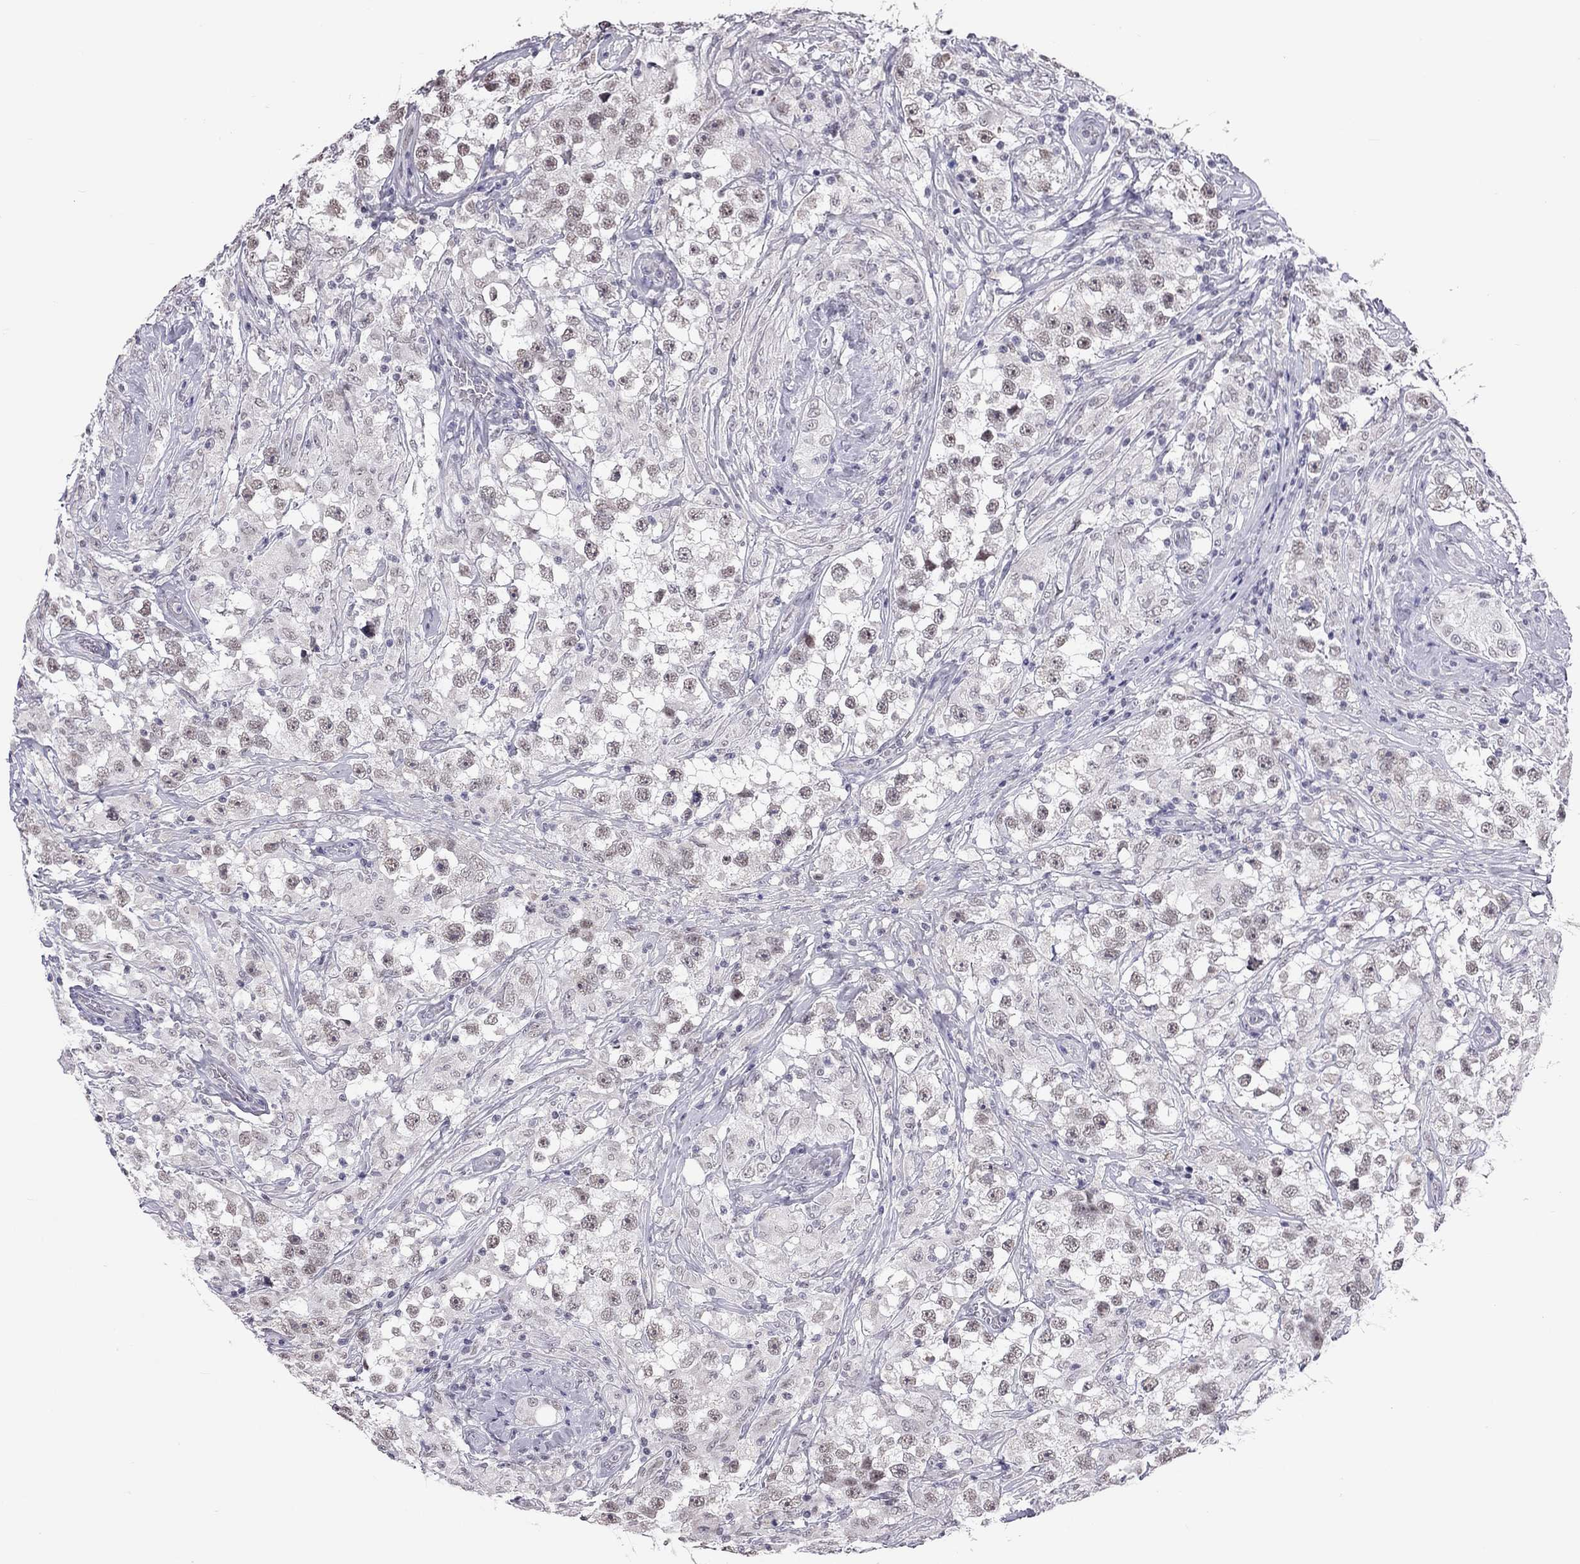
{"staining": {"intensity": "weak", "quantity": "25%-75%", "location": "nuclear"}, "tissue": "testis cancer", "cell_type": "Tumor cells", "image_type": "cancer", "snomed": [{"axis": "morphology", "description": "Seminoma, NOS"}, {"axis": "topography", "description": "Testis"}], "caption": "Weak nuclear expression for a protein is seen in about 25%-75% of tumor cells of seminoma (testis) using immunohistochemistry.", "gene": "PPP1R3A", "patient": {"sex": "male", "age": 46}}